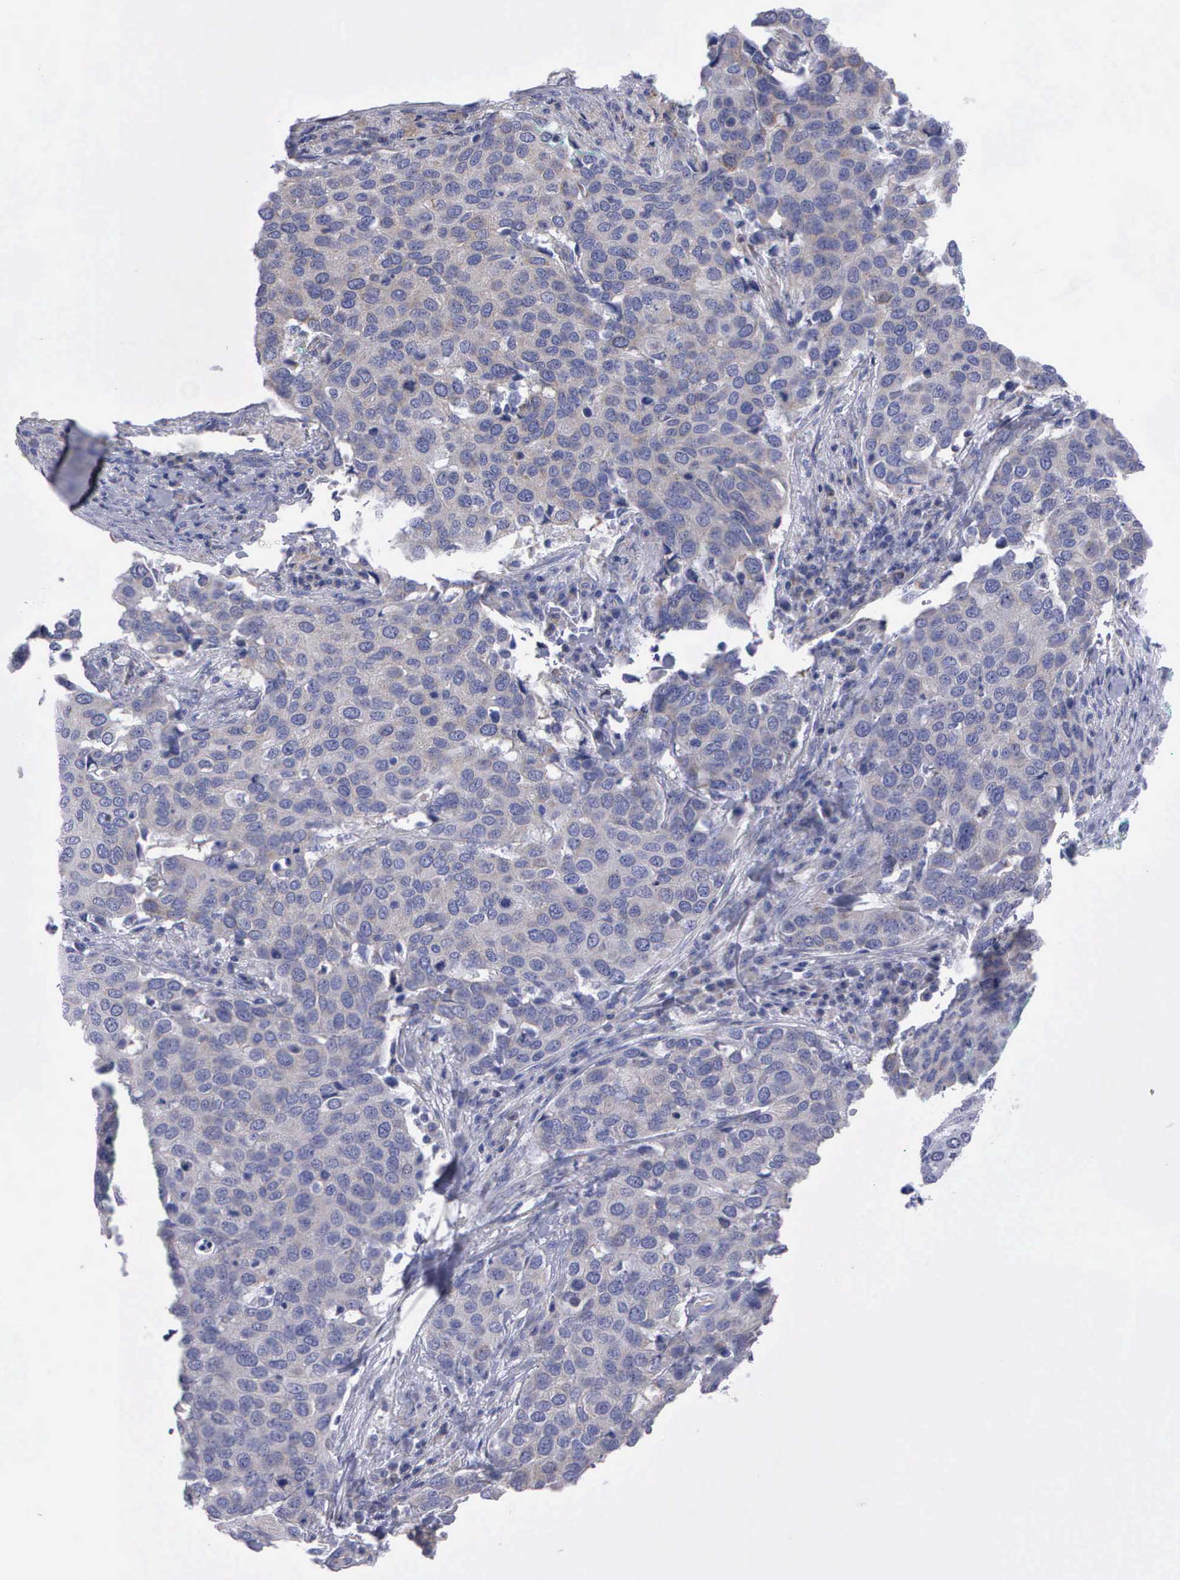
{"staining": {"intensity": "negative", "quantity": "none", "location": "none"}, "tissue": "cervical cancer", "cell_type": "Tumor cells", "image_type": "cancer", "snomed": [{"axis": "morphology", "description": "Squamous cell carcinoma, NOS"}, {"axis": "topography", "description": "Cervix"}], "caption": "Cervical cancer was stained to show a protein in brown. There is no significant staining in tumor cells.", "gene": "APOOL", "patient": {"sex": "female", "age": 54}}